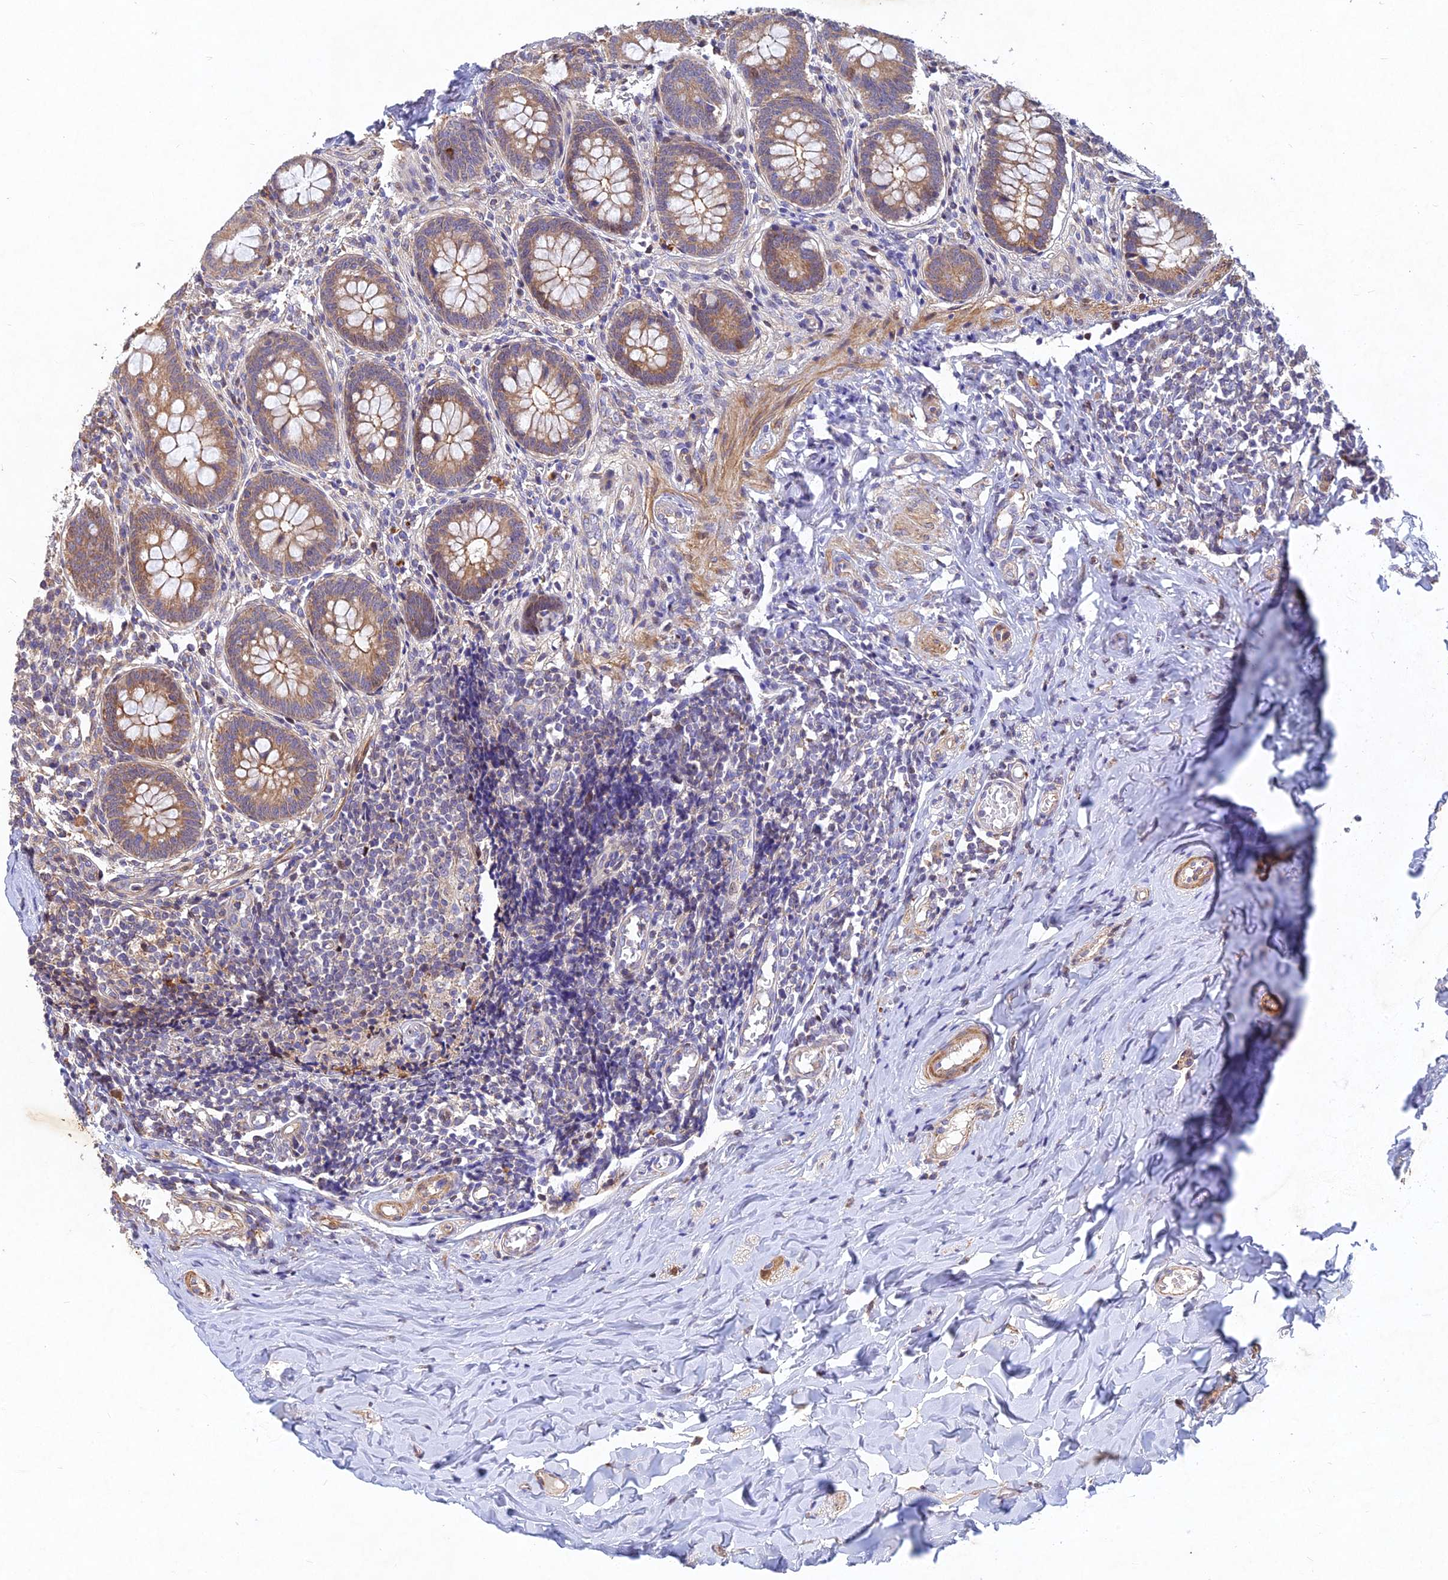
{"staining": {"intensity": "moderate", "quantity": ">75%", "location": "cytoplasmic/membranous"}, "tissue": "appendix", "cell_type": "Glandular cells", "image_type": "normal", "snomed": [{"axis": "morphology", "description": "Normal tissue, NOS"}, {"axis": "topography", "description": "Appendix"}], "caption": "The micrograph shows immunohistochemical staining of normal appendix. There is moderate cytoplasmic/membranous expression is appreciated in about >75% of glandular cells.", "gene": "RELCH", "patient": {"sex": "female", "age": 33}}